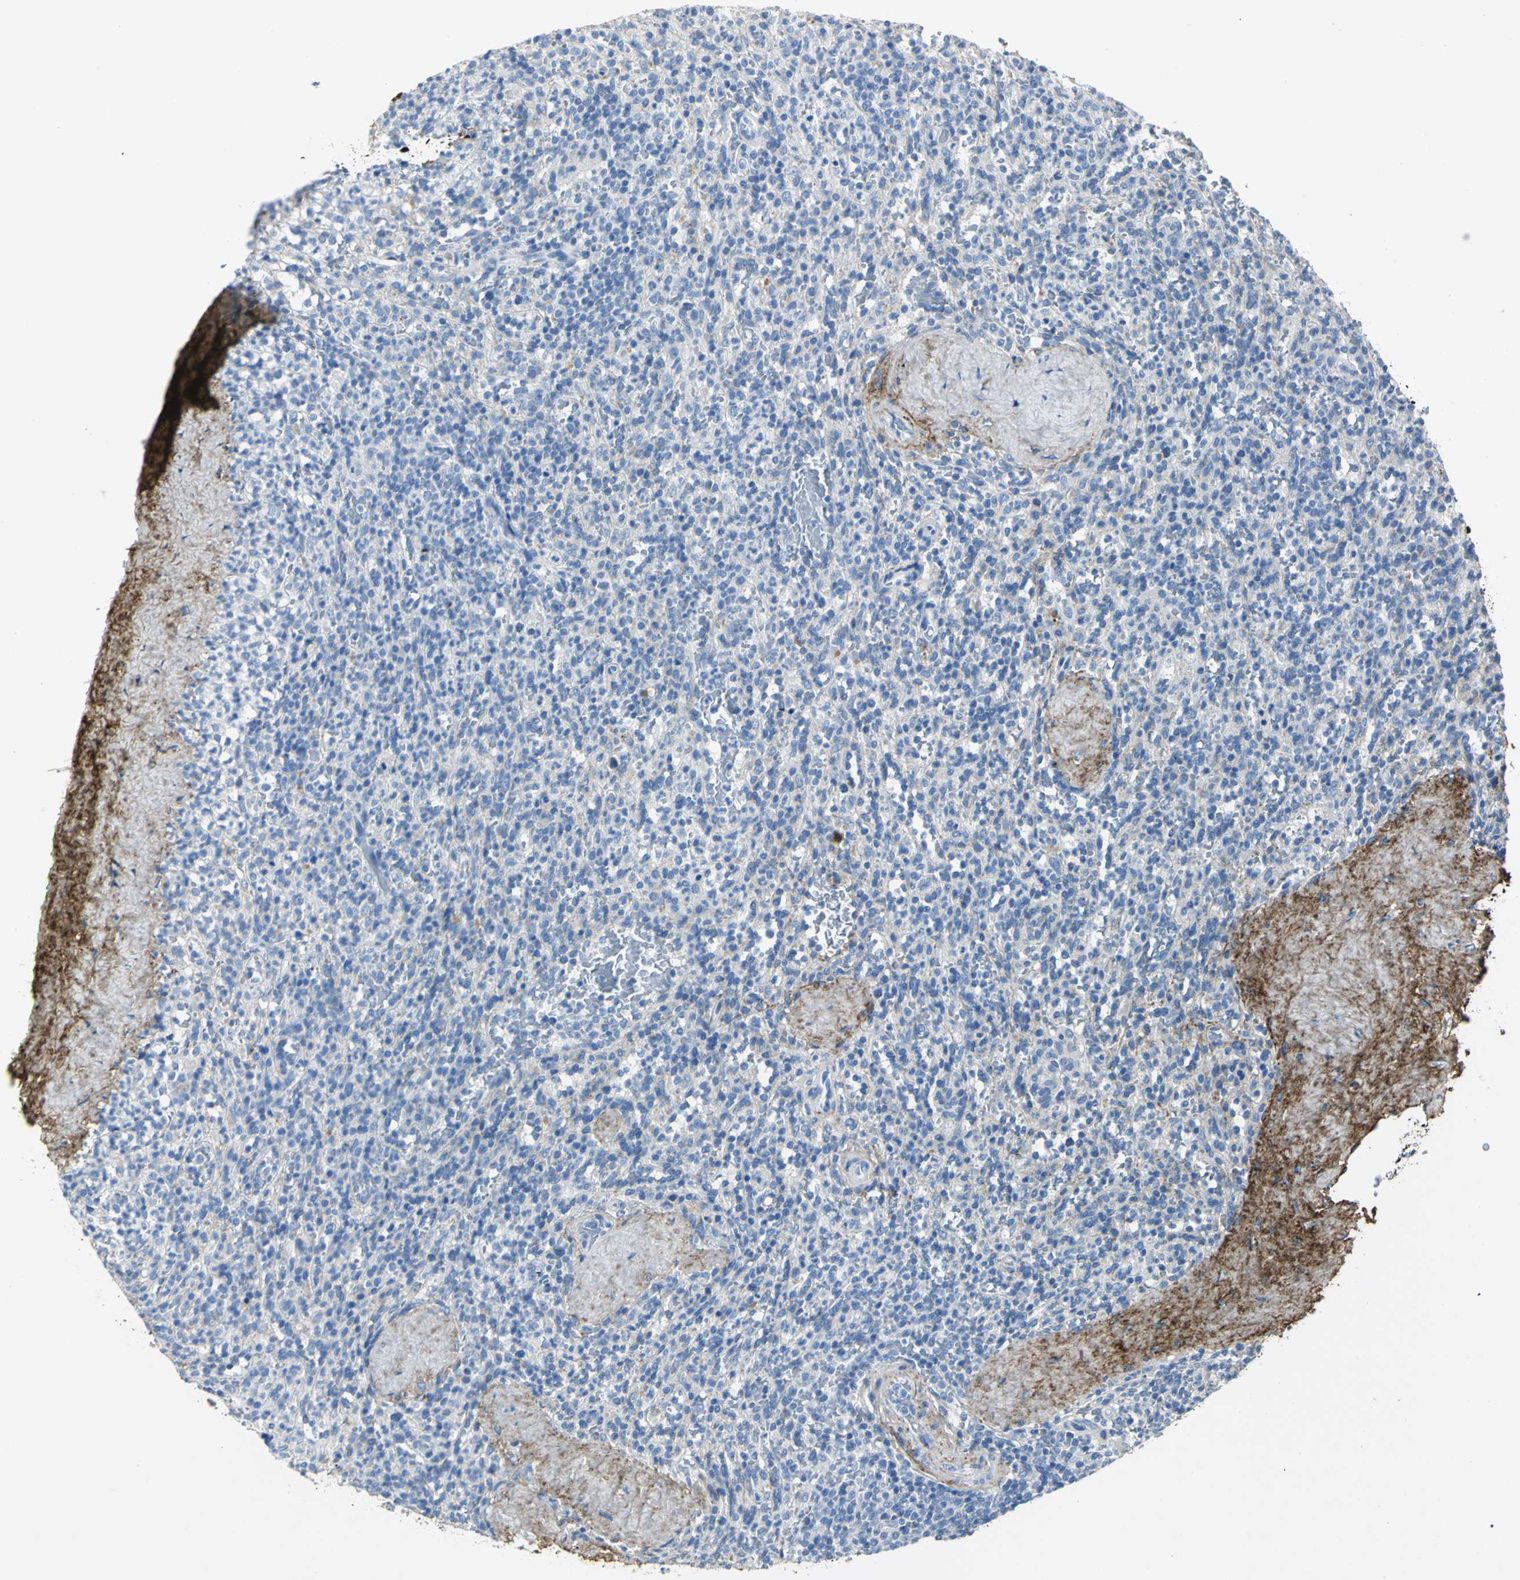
{"staining": {"intensity": "negative", "quantity": "none", "location": "none"}, "tissue": "spleen", "cell_type": "Cells in red pulp", "image_type": "normal", "snomed": [{"axis": "morphology", "description": "Normal tissue, NOS"}, {"axis": "topography", "description": "Spleen"}], "caption": "A micrograph of spleen stained for a protein shows no brown staining in cells in red pulp.", "gene": "EFNB3", "patient": {"sex": "male", "age": 36}}